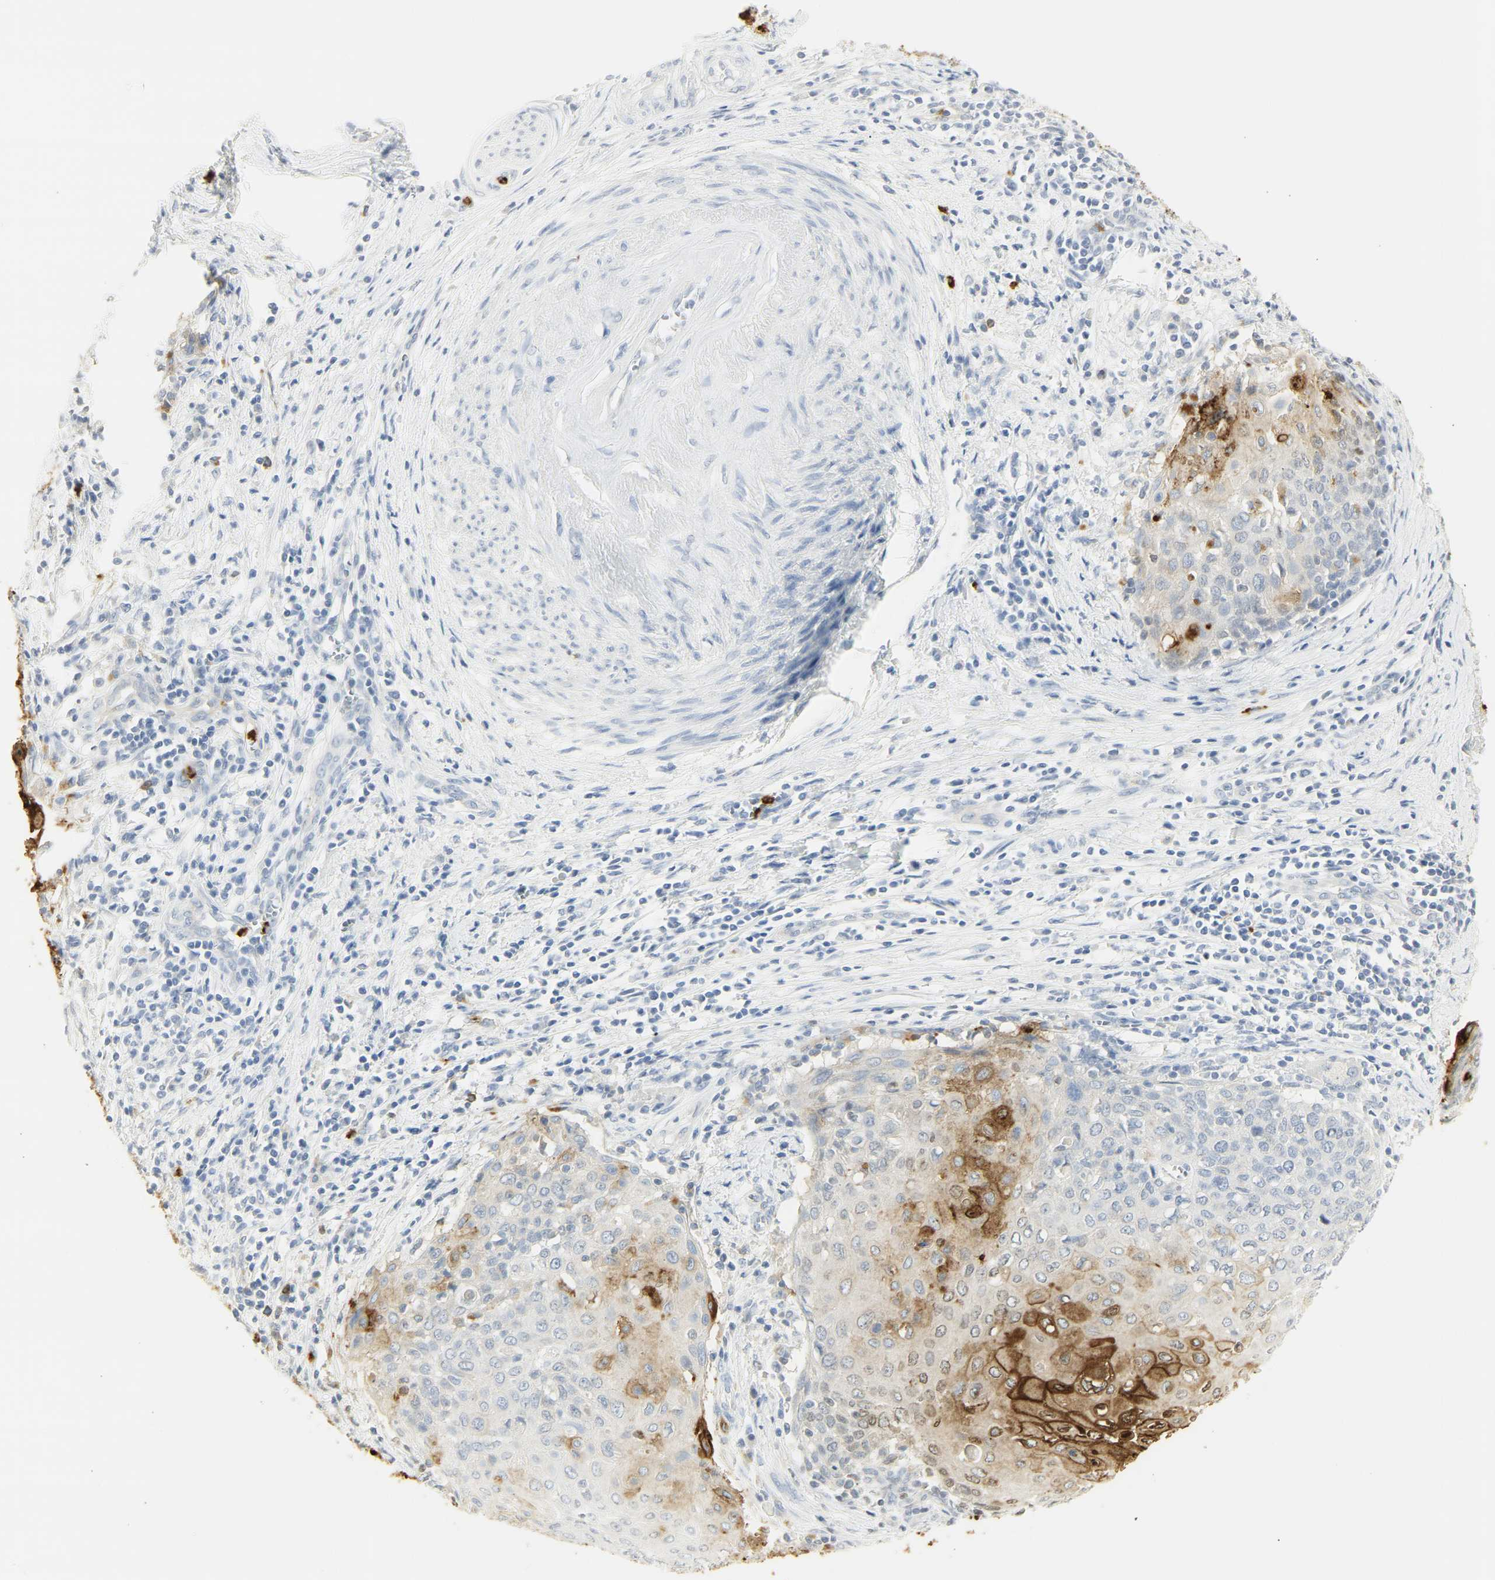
{"staining": {"intensity": "strong", "quantity": "<25%", "location": "cytoplasmic/membranous"}, "tissue": "cervical cancer", "cell_type": "Tumor cells", "image_type": "cancer", "snomed": [{"axis": "morphology", "description": "Squamous cell carcinoma, NOS"}, {"axis": "topography", "description": "Cervix"}], "caption": "Squamous cell carcinoma (cervical) stained with a protein marker shows strong staining in tumor cells.", "gene": "CEACAM5", "patient": {"sex": "female", "age": 39}}